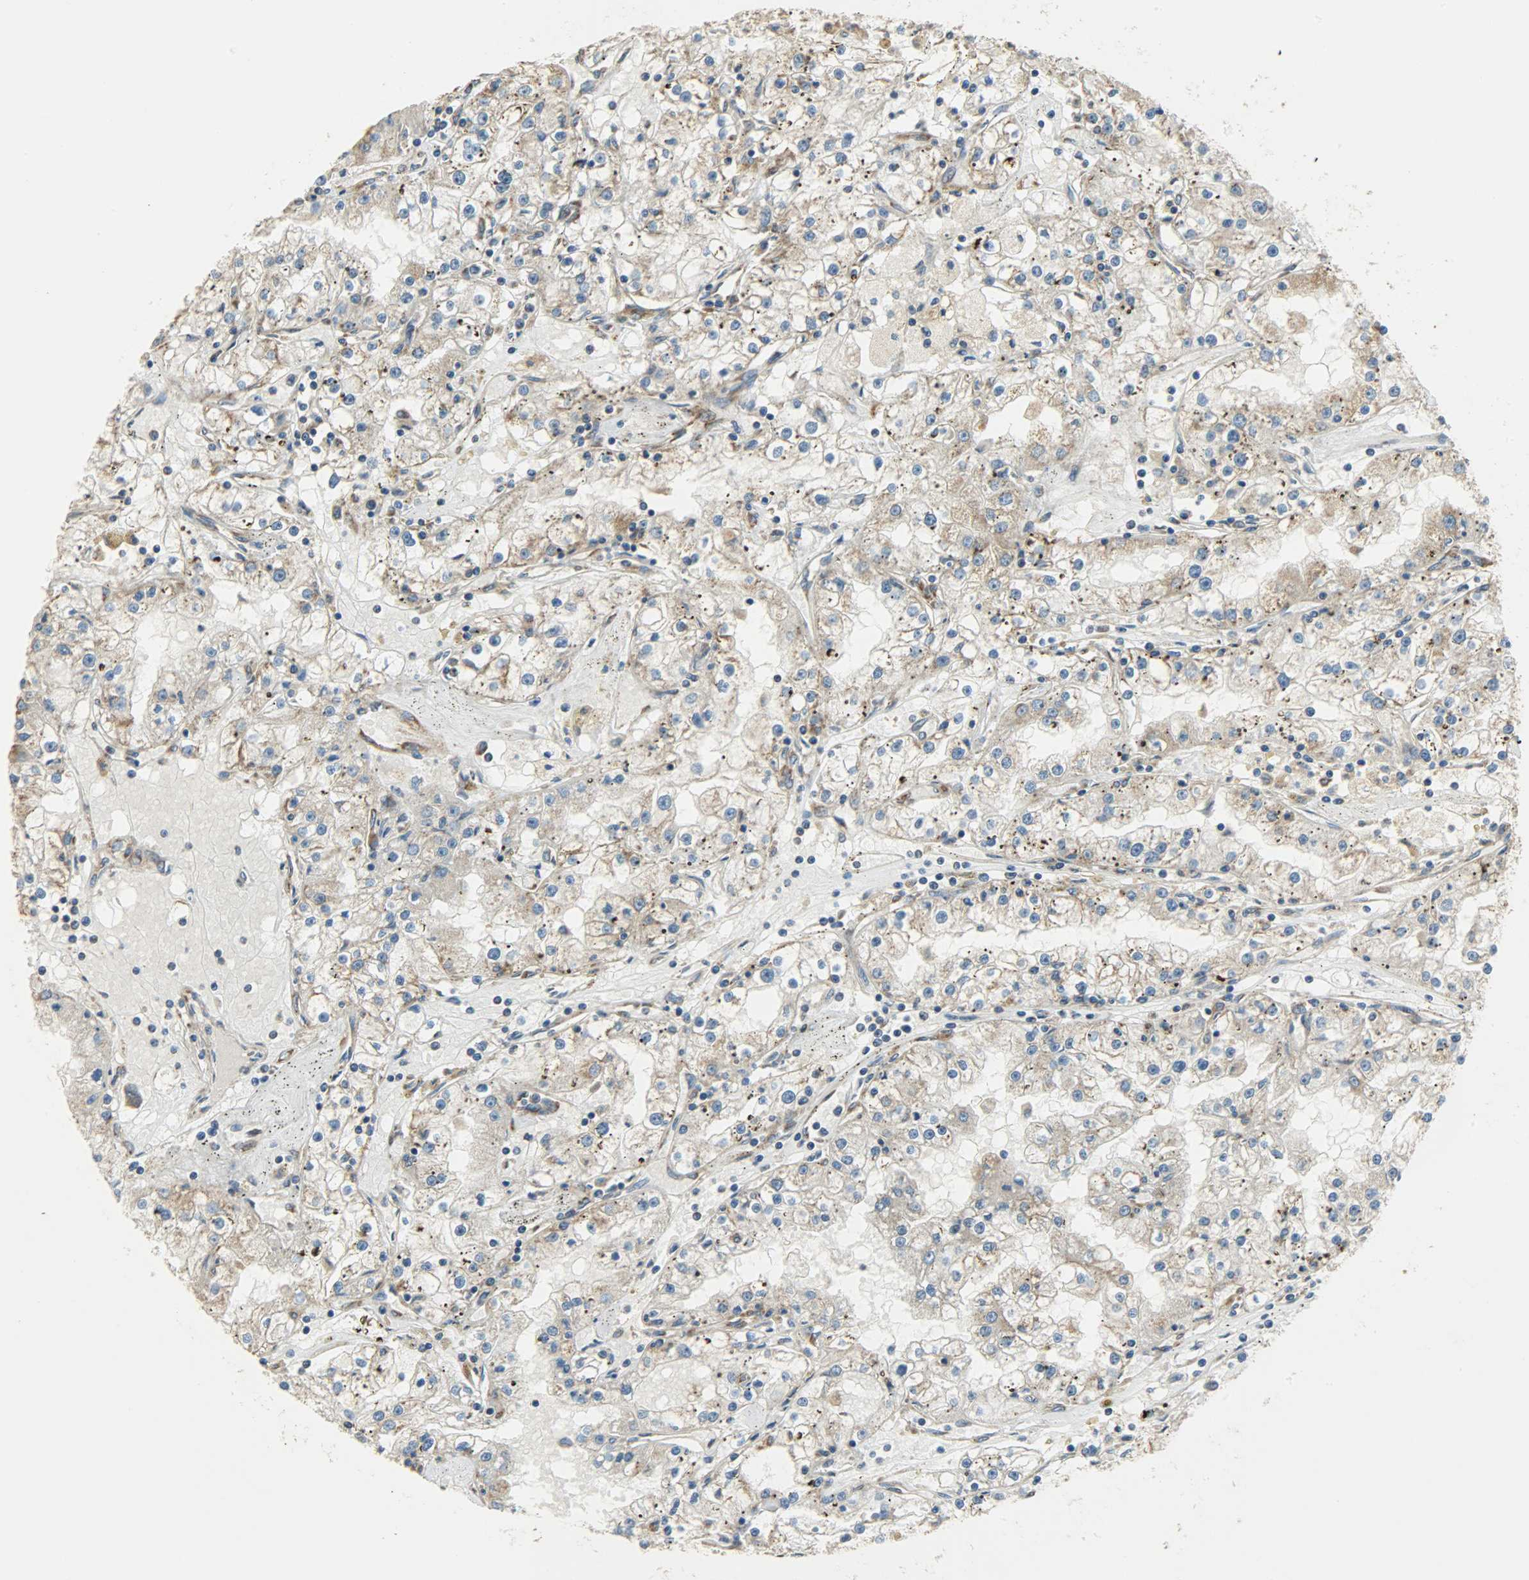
{"staining": {"intensity": "moderate", "quantity": ">75%", "location": "cytoplasmic/membranous"}, "tissue": "renal cancer", "cell_type": "Tumor cells", "image_type": "cancer", "snomed": [{"axis": "morphology", "description": "Adenocarcinoma, NOS"}, {"axis": "topography", "description": "Kidney"}], "caption": "Renal cancer was stained to show a protein in brown. There is medium levels of moderate cytoplasmic/membranous expression in about >75% of tumor cells.", "gene": "C1orf198", "patient": {"sex": "male", "age": 56}}